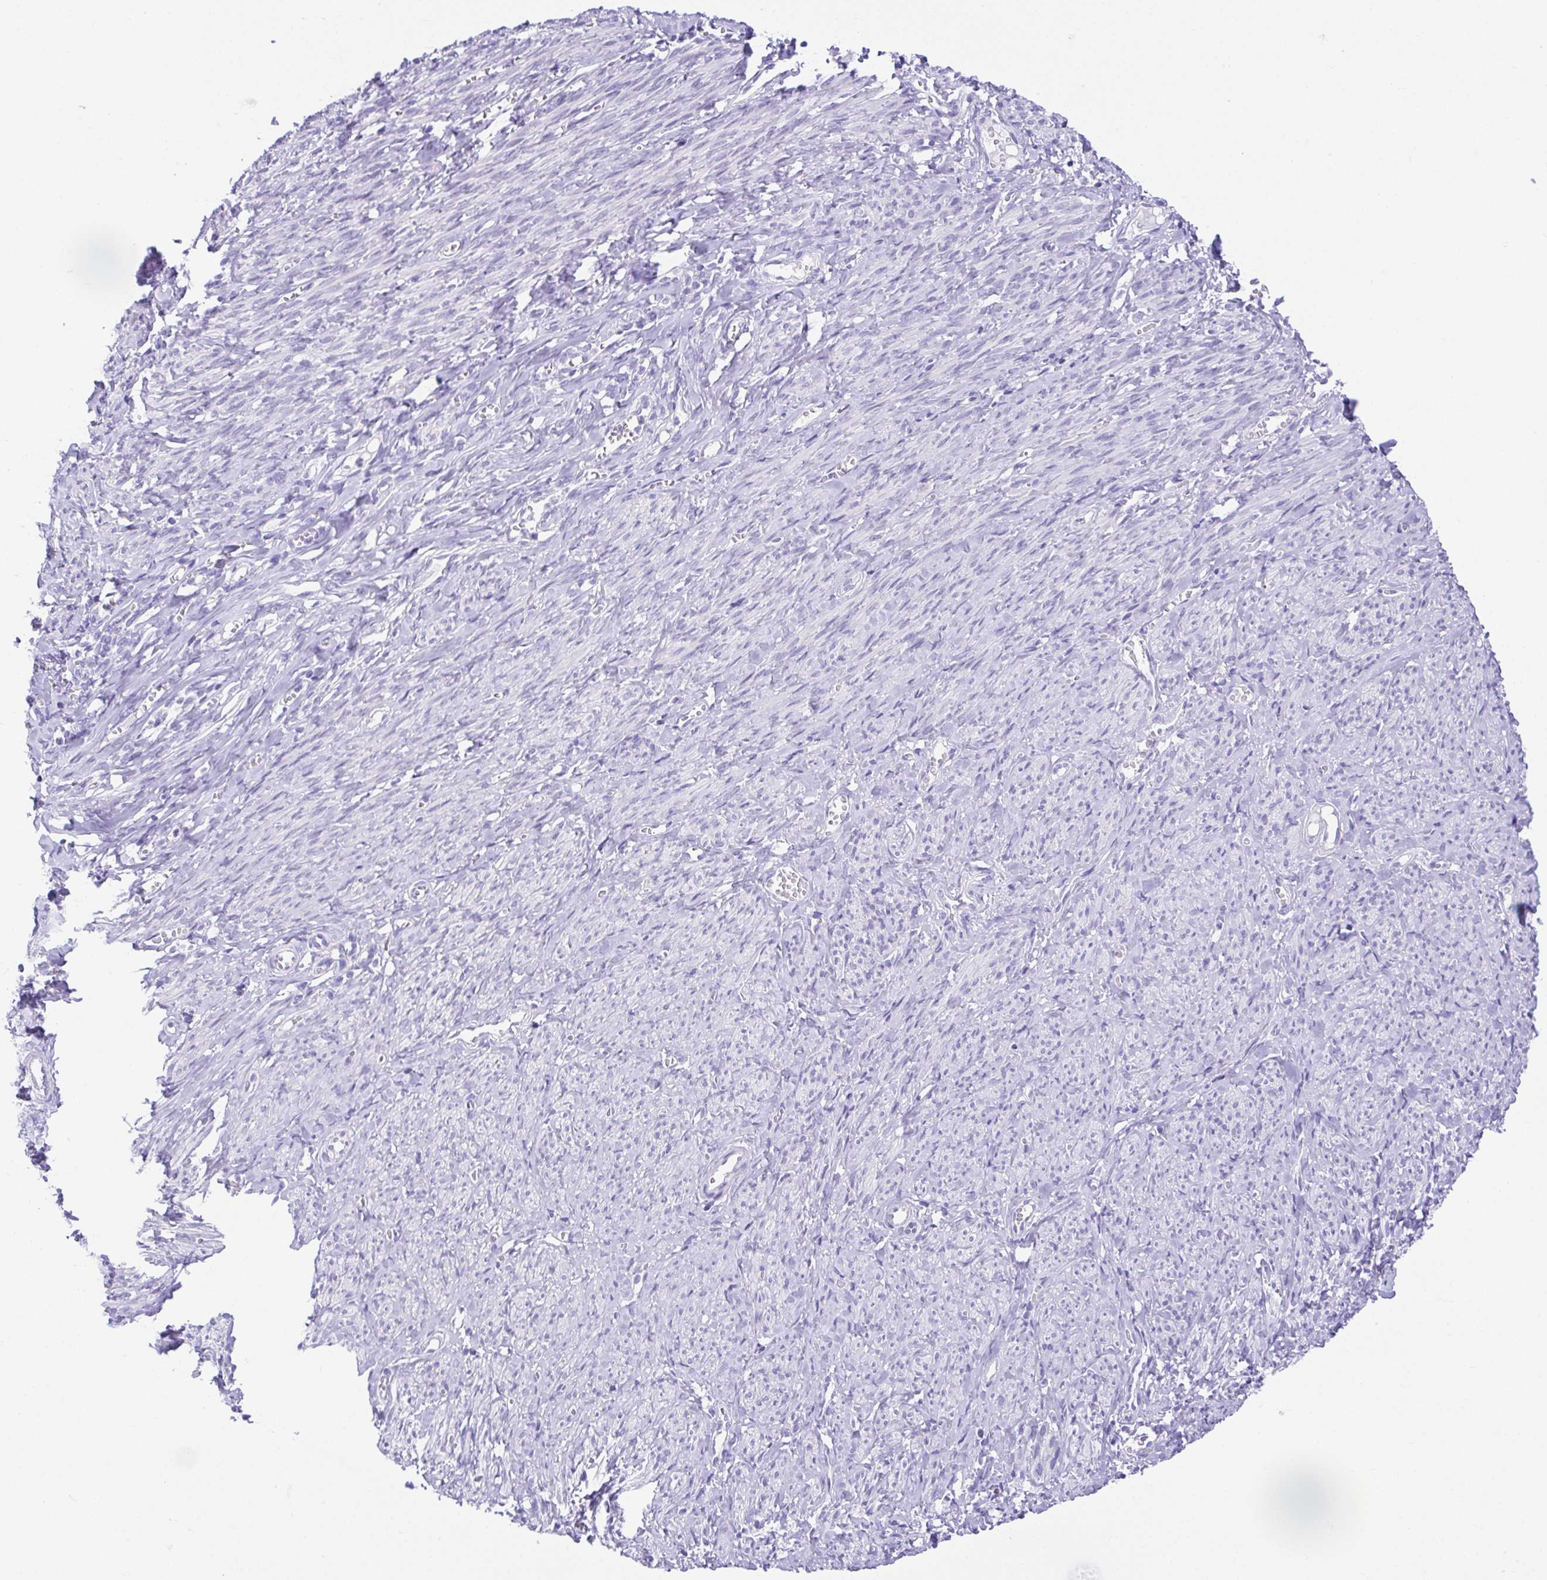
{"staining": {"intensity": "negative", "quantity": "none", "location": "none"}, "tissue": "smooth muscle", "cell_type": "Smooth muscle cells", "image_type": "normal", "snomed": [{"axis": "morphology", "description": "Normal tissue, NOS"}, {"axis": "topography", "description": "Smooth muscle"}], "caption": "Micrograph shows no significant protein expression in smooth muscle cells of normal smooth muscle. Brightfield microscopy of immunohistochemistry stained with DAB (3,3'-diaminobenzidine) (brown) and hematoxylin (blue), captured at high magnification.", "gene": "LUZP4", "patient": {"sex": "female", "age": 65}}